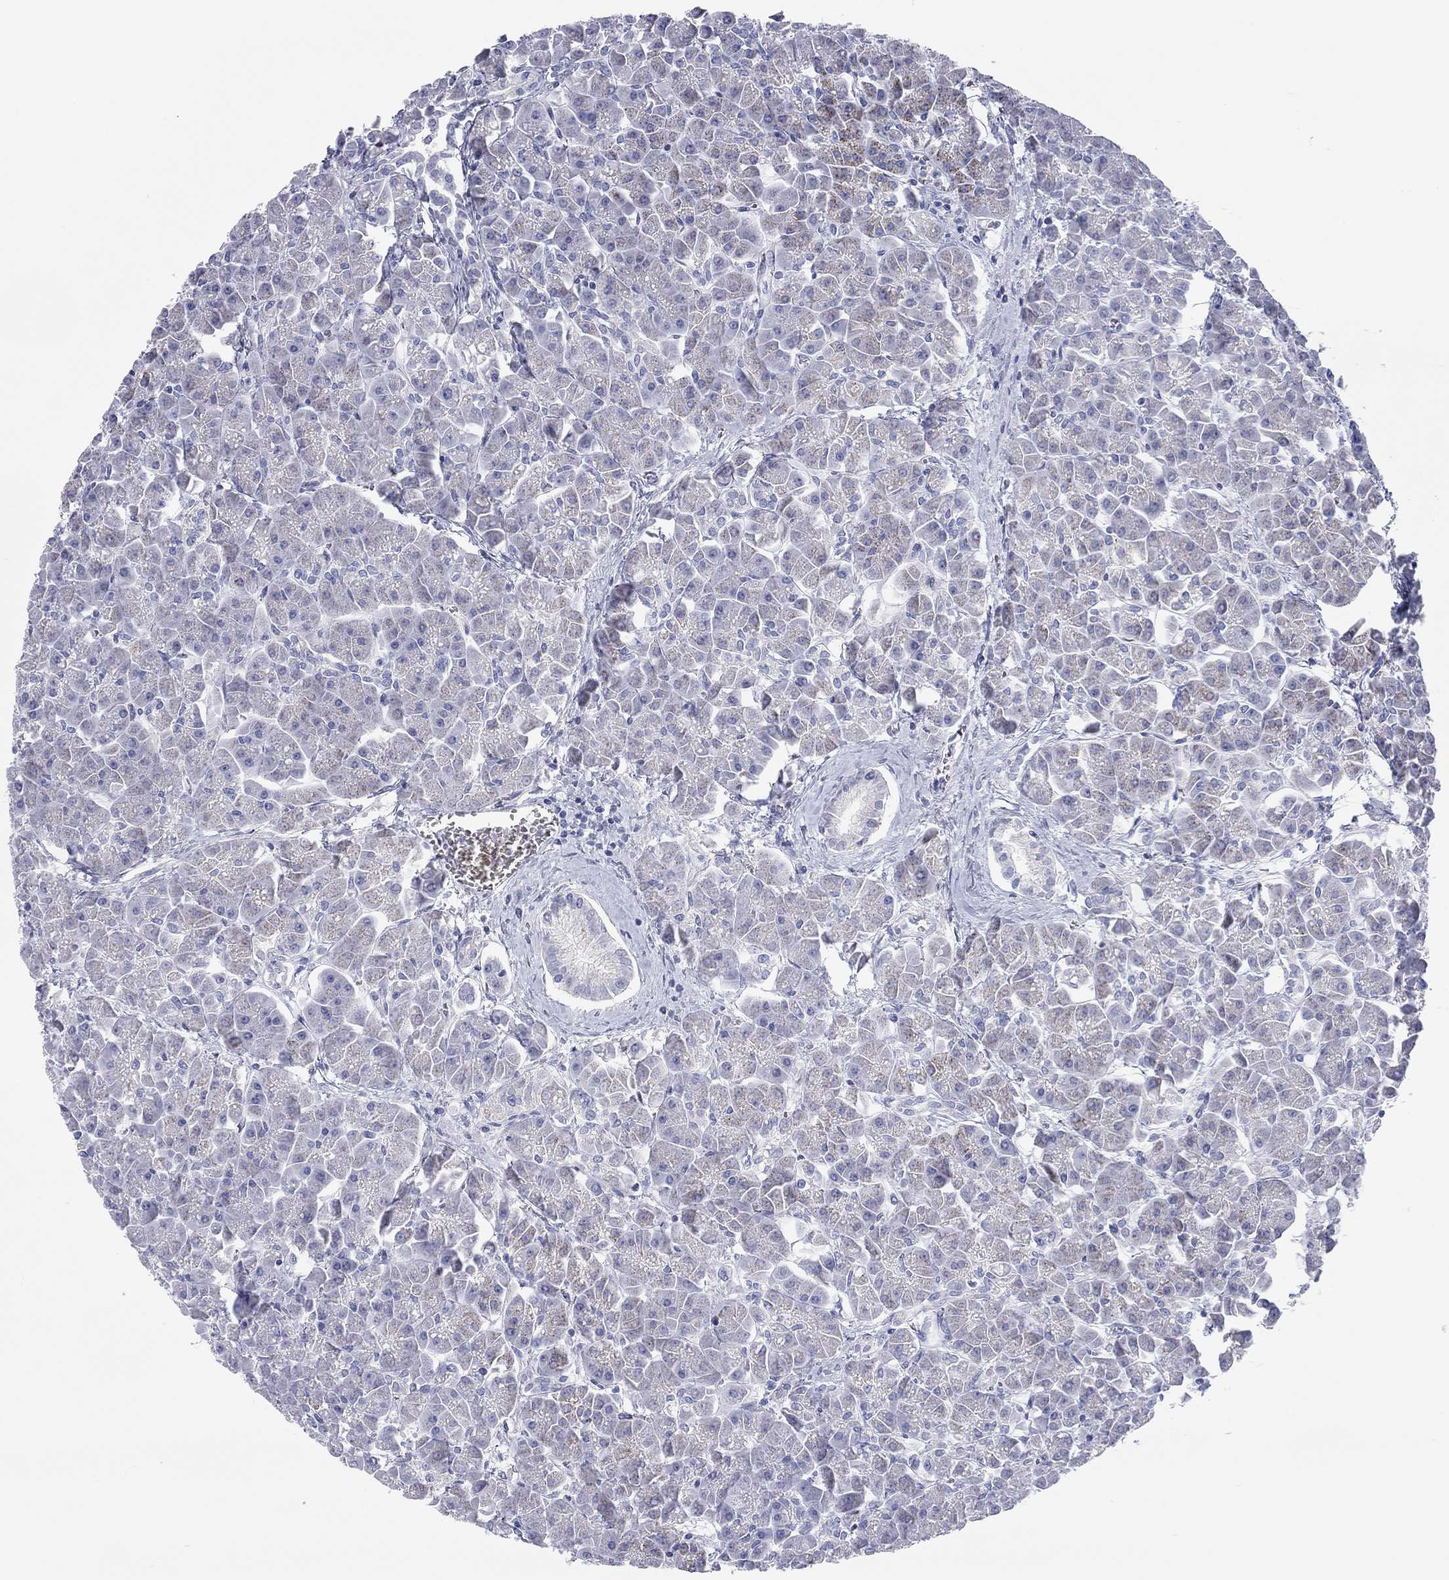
{"staining": {"intensity": "negative", "quantity": "none", "location": "none"}, "tissue": "pancreas", "cell_type": "Exocrine glandular cells", "image_type": "normal", "snomed": [{"axis": "morphology", "description": "Normal tissue, NOS"}, {"axis": "topography", "description": "Pancreas"}], "caption": "An immunohistochemistry photomicrograph of unremarkable pancreas is shown. There is no staining in exocrine glandular cells of pancreas. (DAB immunohistochemistry (IHC), high magnification).", "gene": "CHI3L2", "patient": {"sex": "male", "age": 70}}